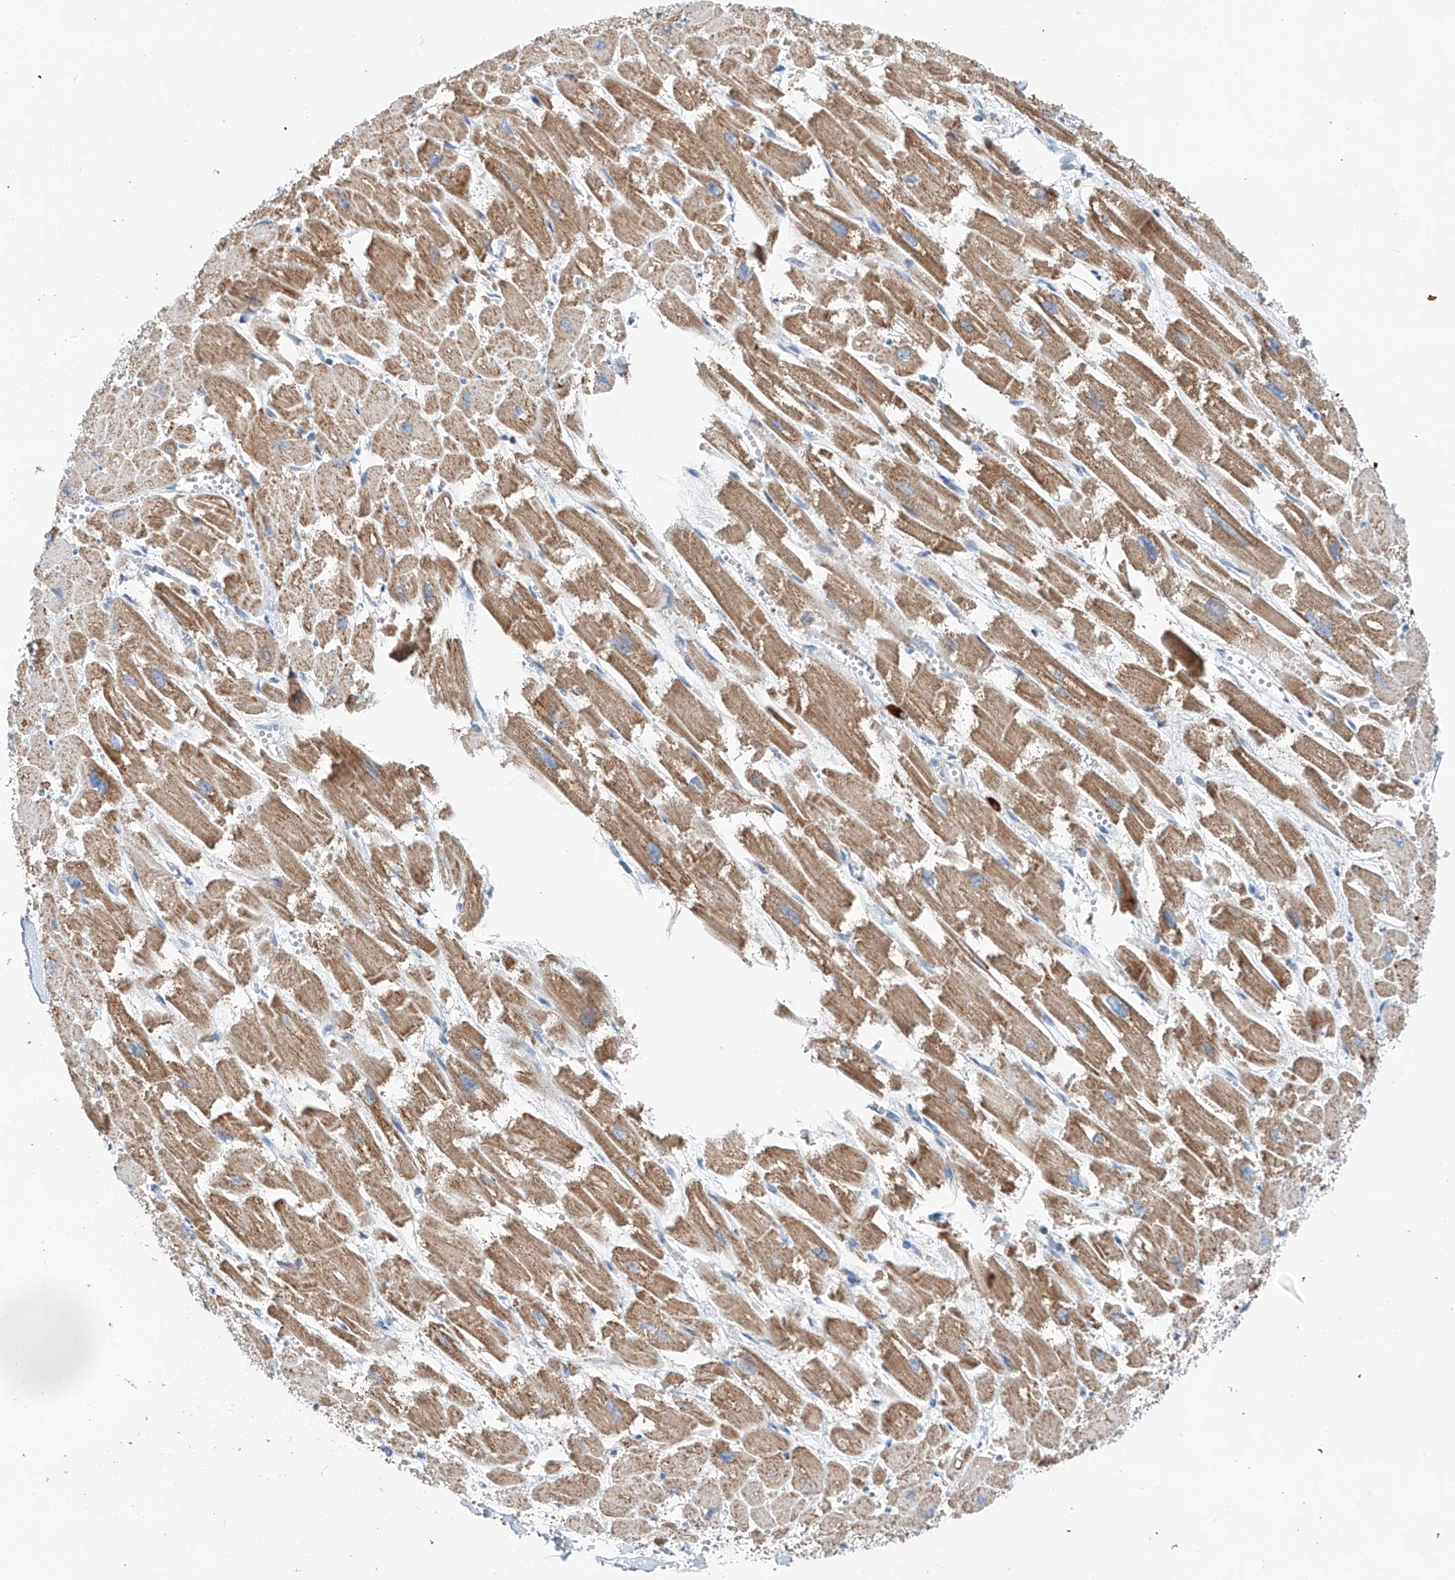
{"staining": {"intensity": "moderate", "quantity": ">75%", "location": "cytoplasmic/membranous"}, "tissue": "heart muscle", "cell_type": "Cardiomyocytes", "image_type": "normal", "snomed": [{"axis": "morphology", "description": "Normal tissue, NOS"}, {"axis": "topography", "description": "Heart"}], "caption": "Cardiomyocytes exhibit medium levels of moderate cytoplasmic/membranous expression in approximately >75% of cells in normal human heart muscle.", "gene": "KLF15", "patient": {"sex": "male", "age": 54}}